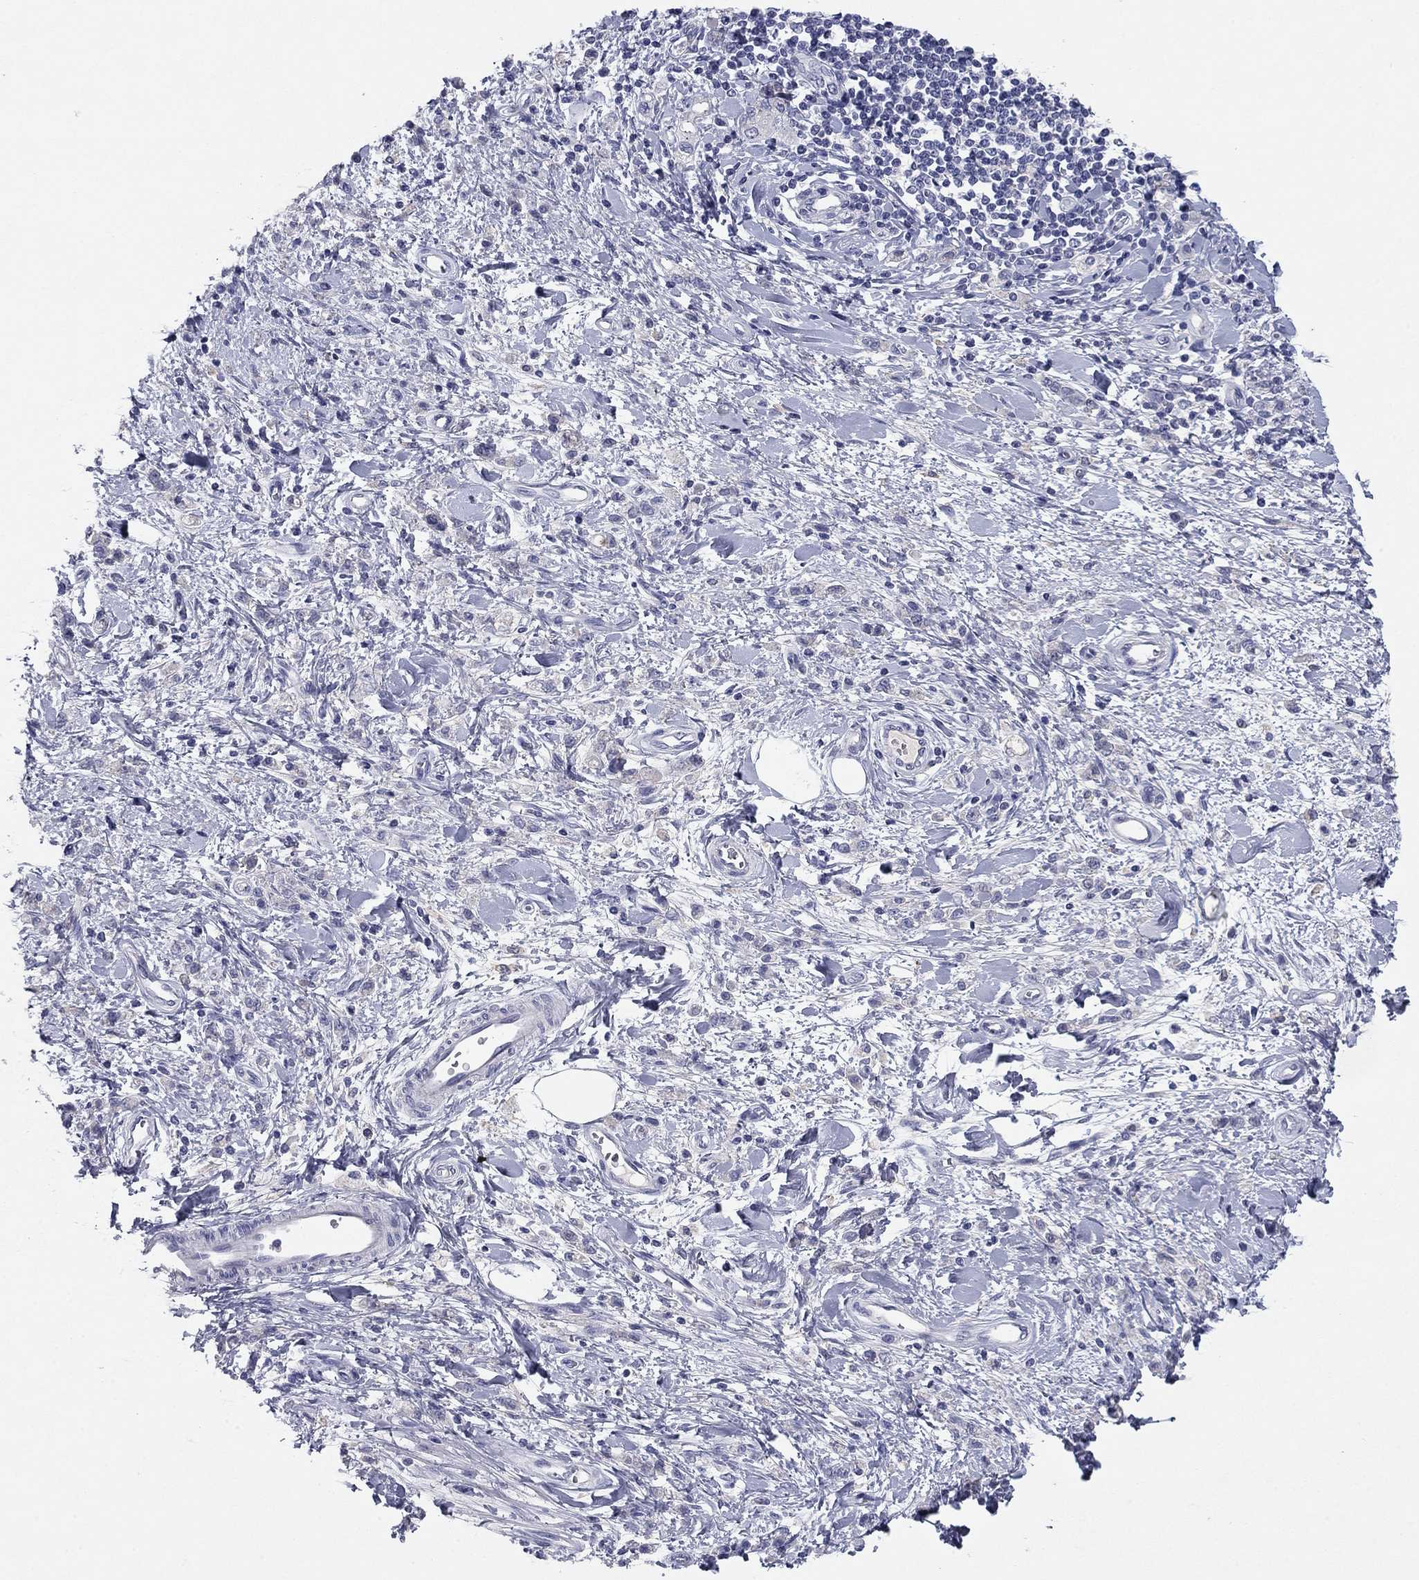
{"staining": {"intensity": "negative", "quantity": "none", "location": "none"}, "tissue": "stomach cancer", "cell_type": "Tumor cells", "image_type": "cancer", "snomed": [{"axis": "morphology", "description": "Adenocarcinoma, NOS"}, {"axis": "topography", "description": "Stomach"}], "caption": "Tumor cells are negative for protein expression in human stomach cancer (adenocarcinoma).", "gene": "CNTNAP4", "patient": {"sex": "male", "age": 77}}